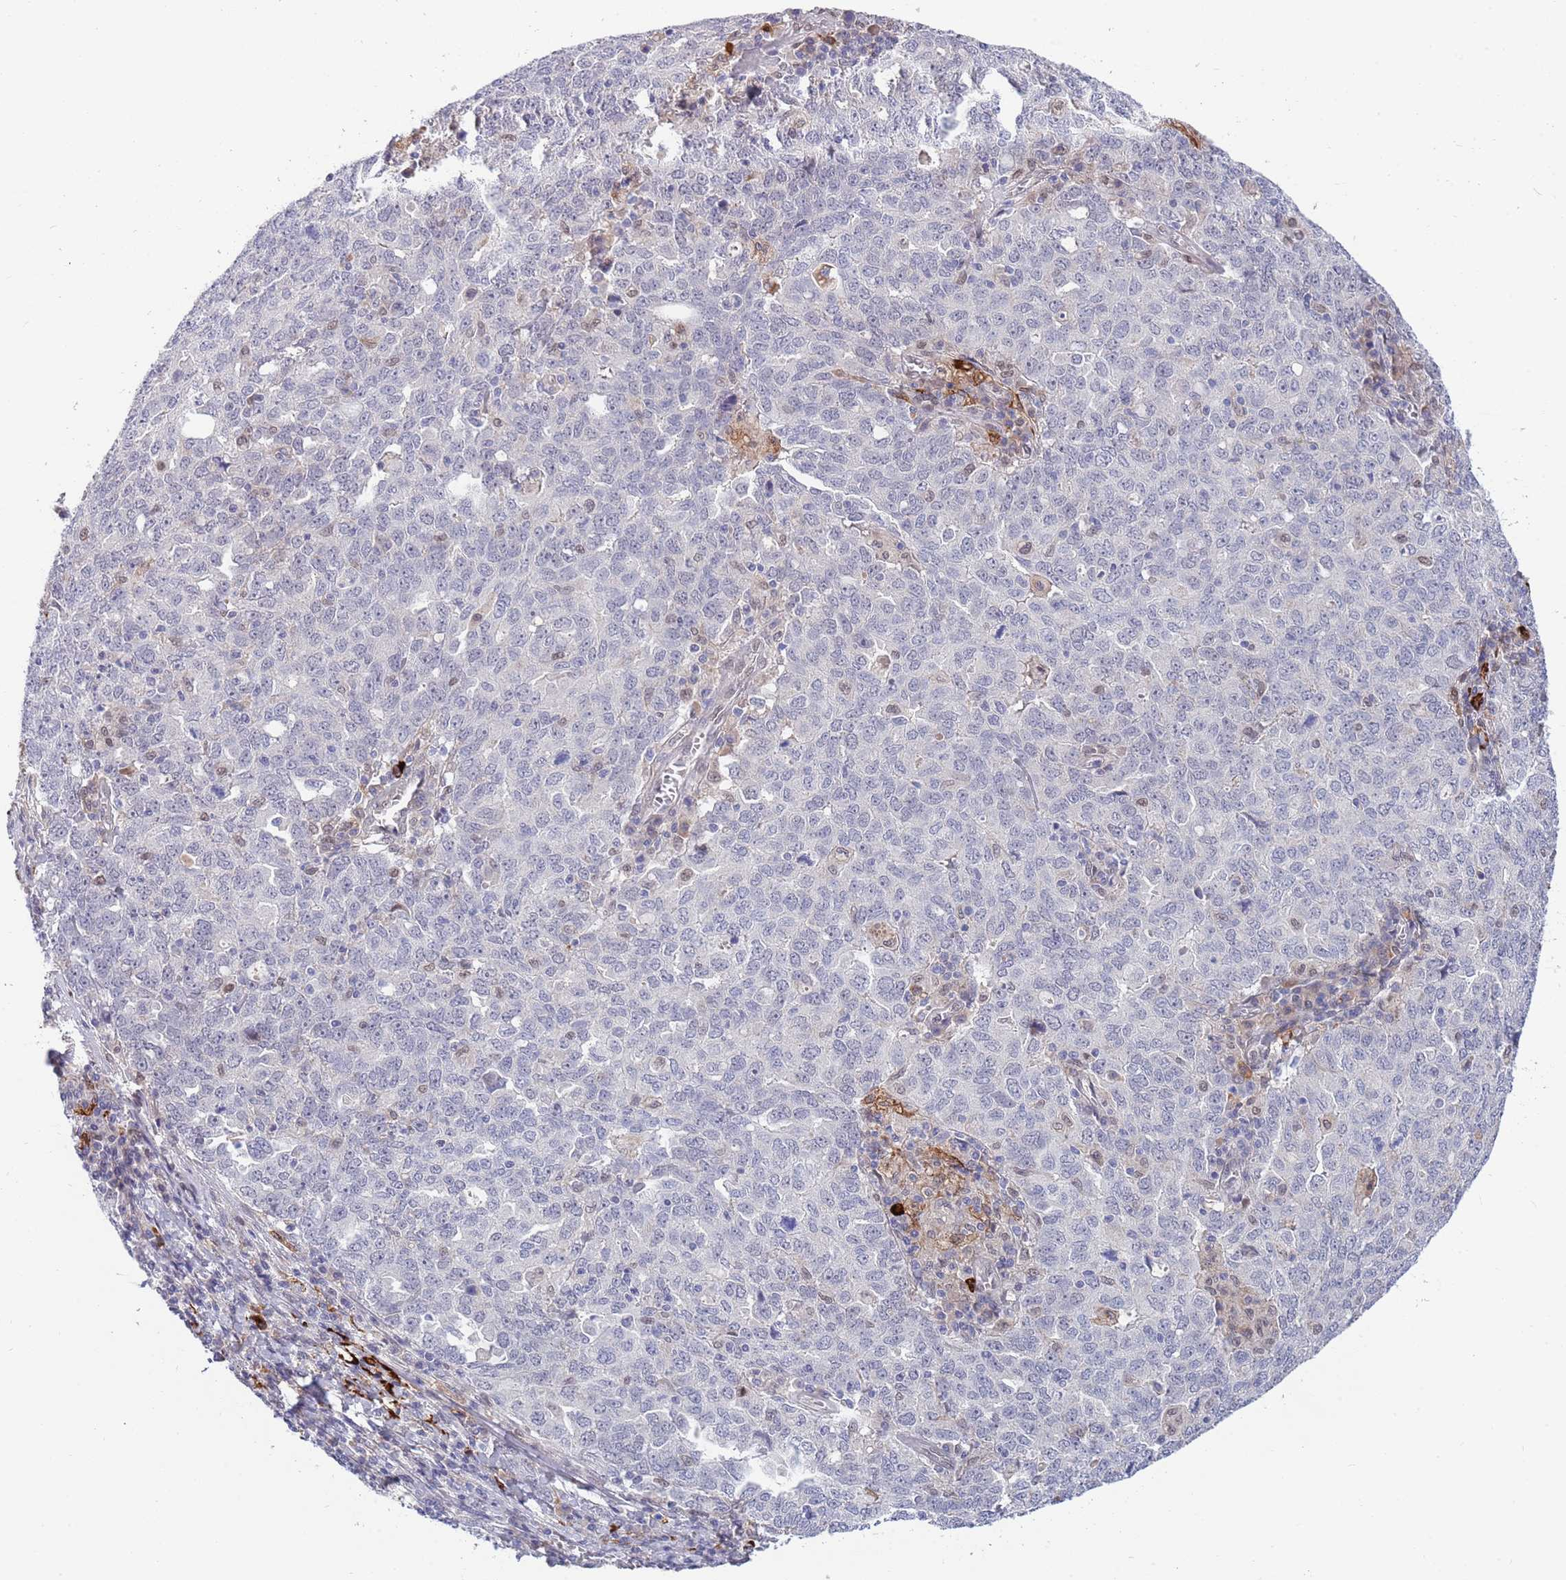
{"staining": {"intensity": "negative", "quantity": "none", "location": "none"}, "tissue": "ovarian cancer", "cell_type": "Tumor cells", "image_type": "cancer", "snomed": [{"axis": "morphology", "description": "Carcinoma, endometroid"}, {"axis": "topography", "description": "Ovary"}], "caption": "Immunohistochemical staining of human ovarian cancer (endometroid carcinoma) demonstrates no significant expression in tumor cells. (DAB (3,3'-diaminobenzidine) IHC, high magnification).", "gene": "NLRP6", "patient": {"sex": "female", "age": 62}}